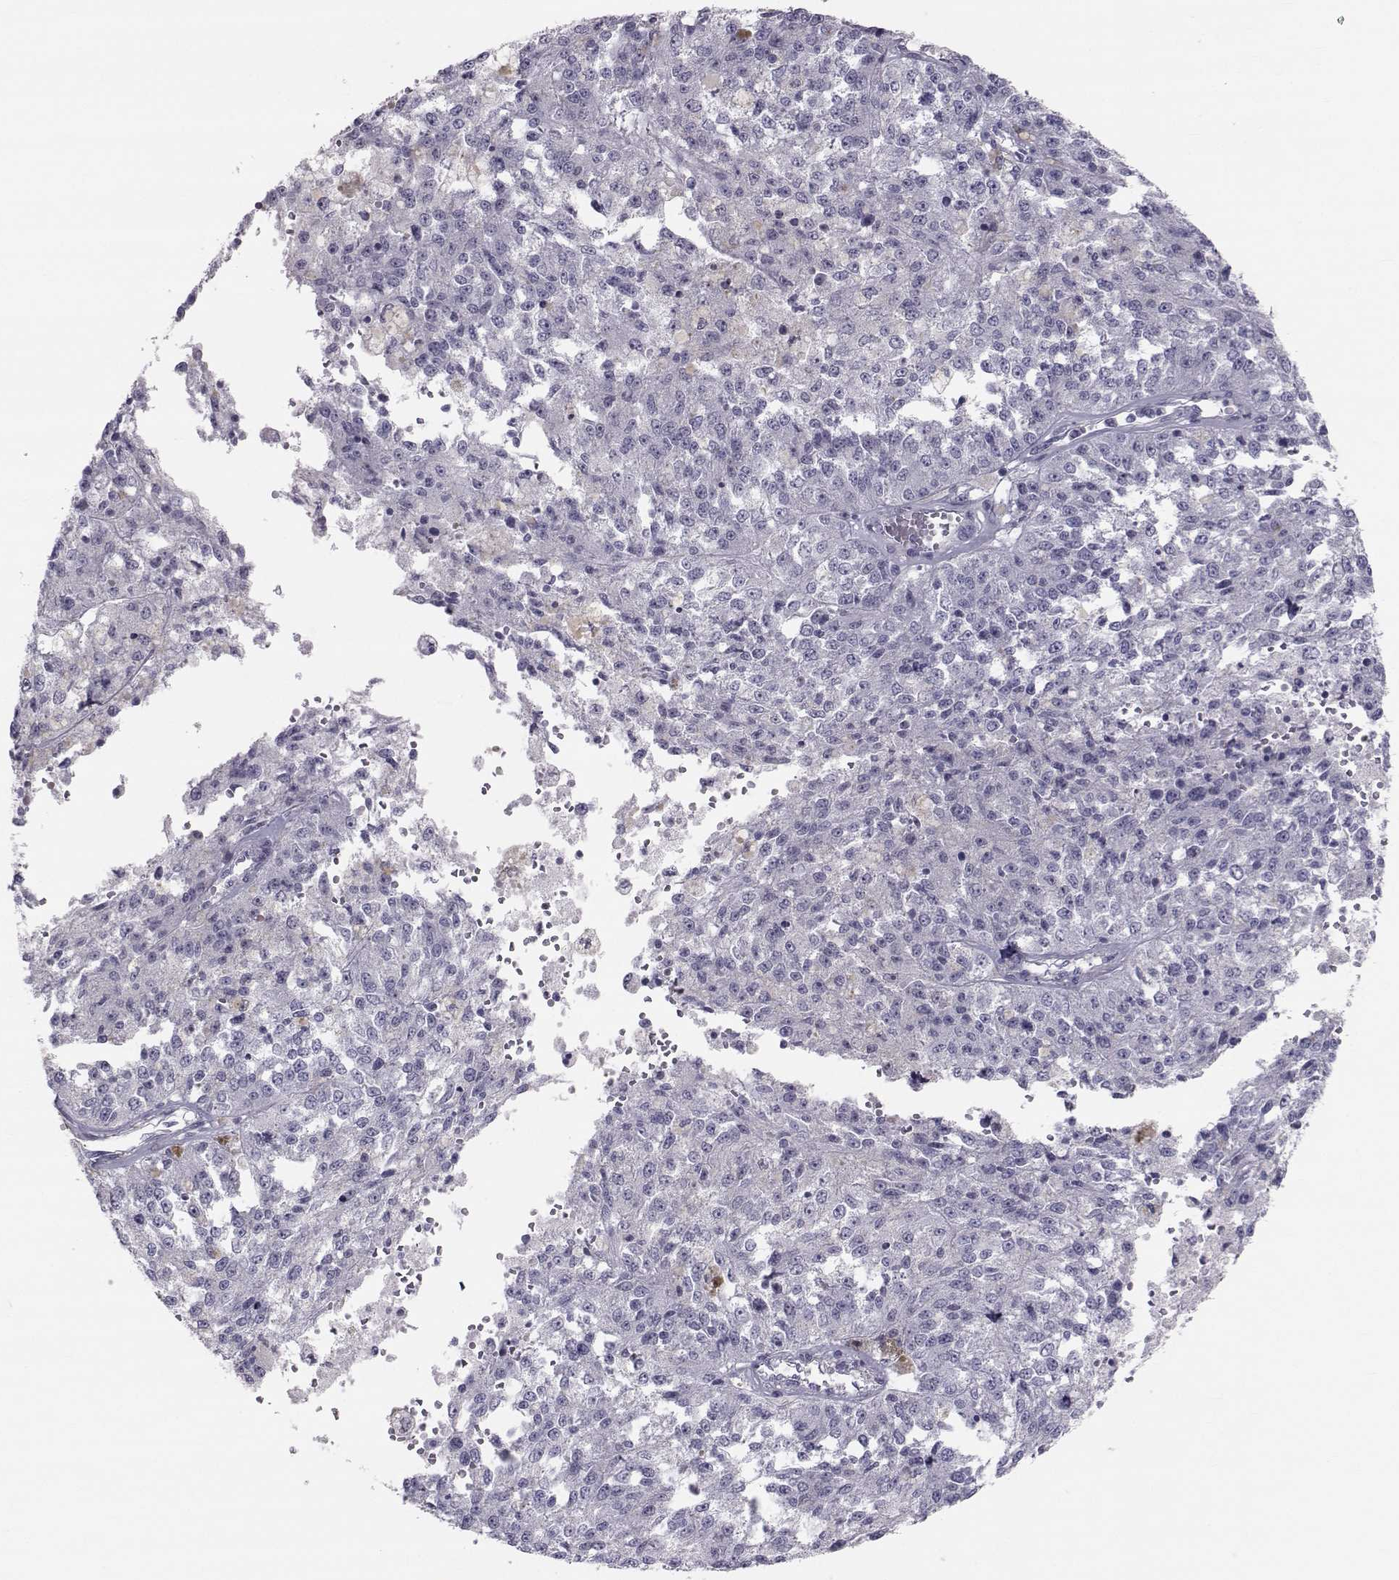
{"staining": {"intensity": "negative", "quantity": "none", "location": "none"}, "tissue": "melanoma", "cell_type": "Tumor cells", "image_type": "cancer", "snomed": [{"axis": "morphology", "description": "Malignant melanoma, Metastatic site"}, {"axis": "topography", "description": "Lymph node"}], "caption": "This is a photomicrograph of immunohistochemistry staining of melanoma, which shows no positivity in tumor cells.", "gene": "GARIN3", "patient": {"sex": "female", "age": 64}}